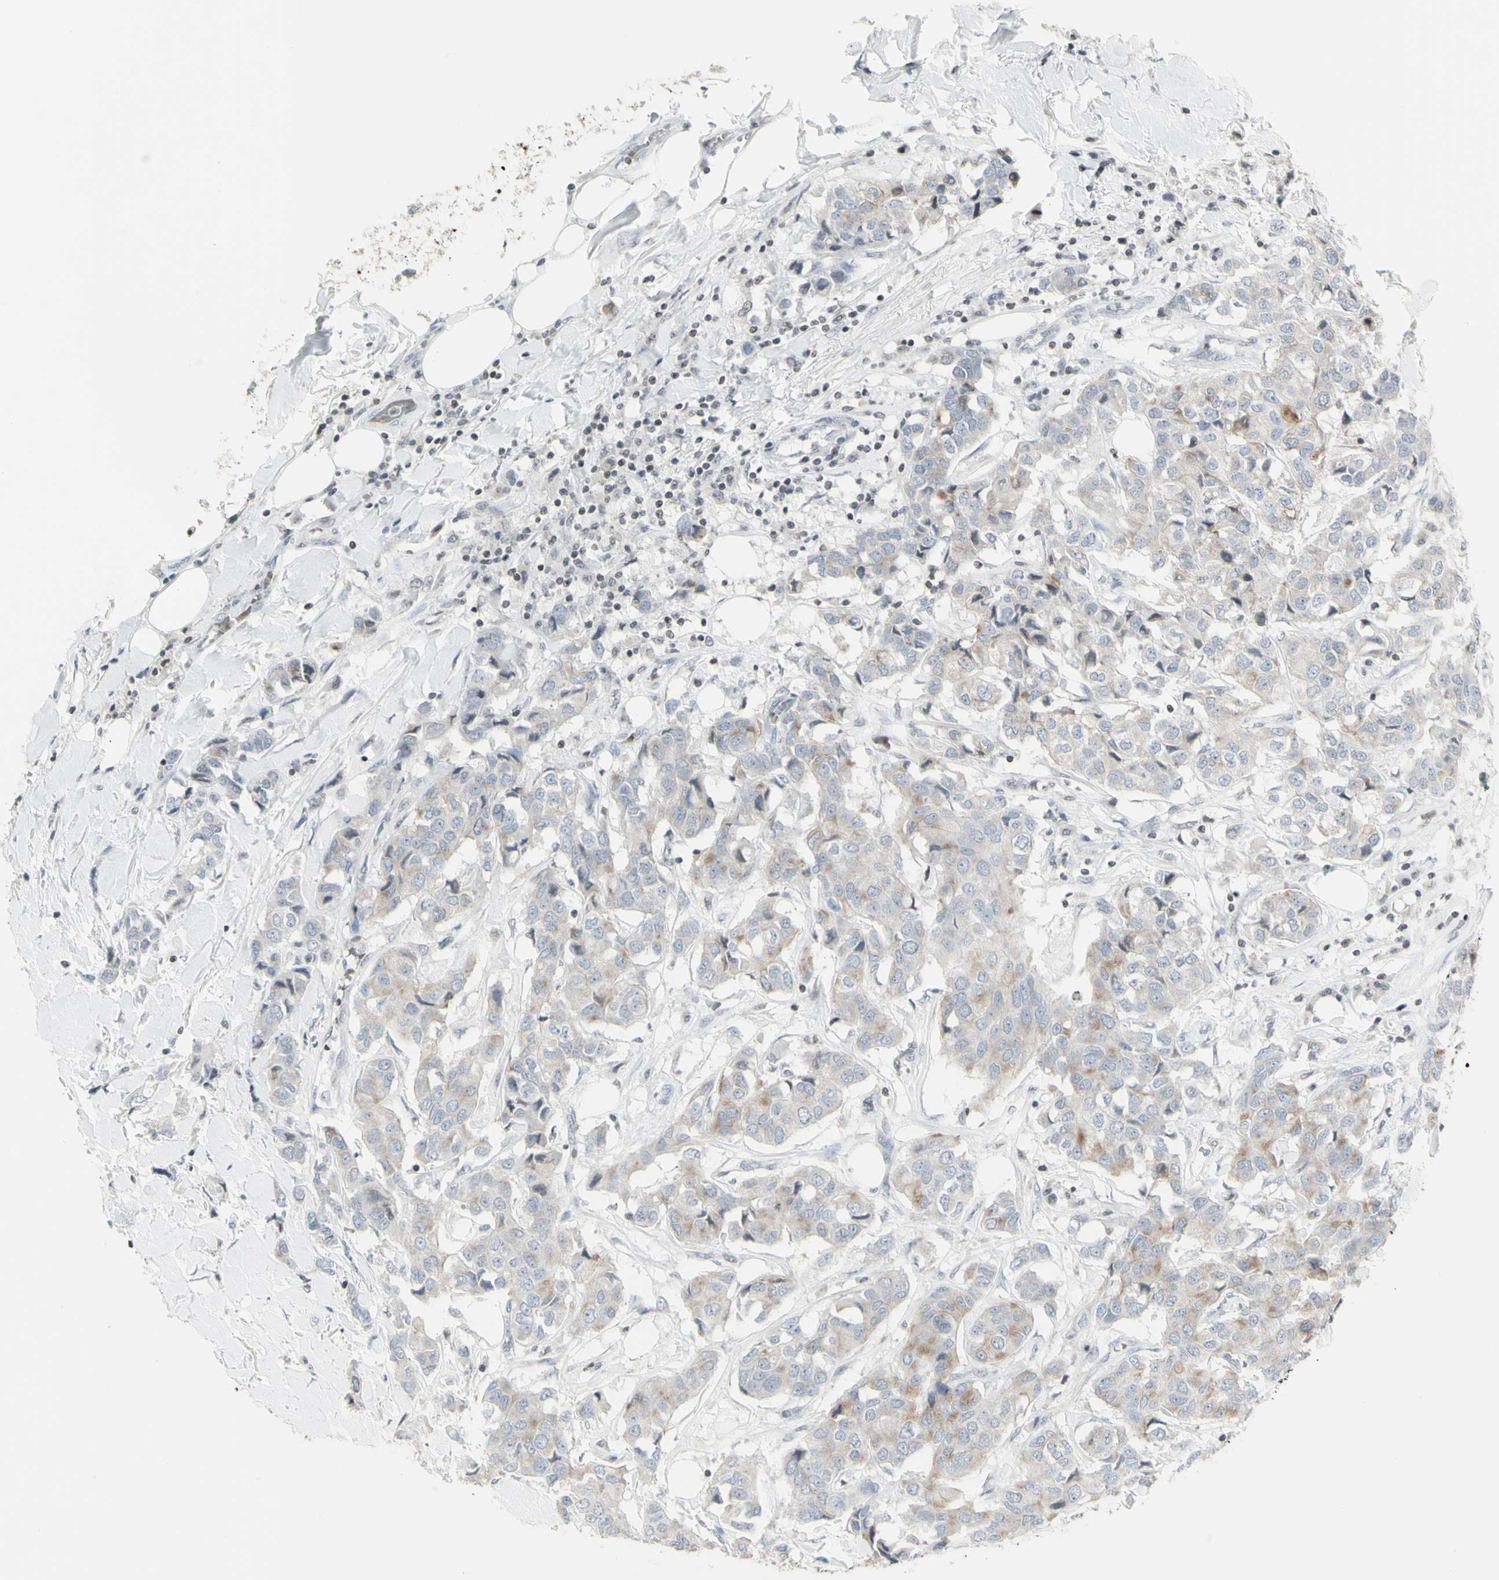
{"staining": {"intensity": "negative", "quantity": "none", "location": "none"}, "tissue": "breast cancer", "cell_type": "Tumor cells", "image_type": "cancer", "snomed": [{"axis": "morphology", "description": "Duct carcinoma"}, {"axis": "topography", "description": "Breast"}], "caption": "There is no significant staining in tumor cells of breast invasive ductal carcinoma.", "gene": "MUC5AC", "patient": {"sex": "female", "age": 80}}